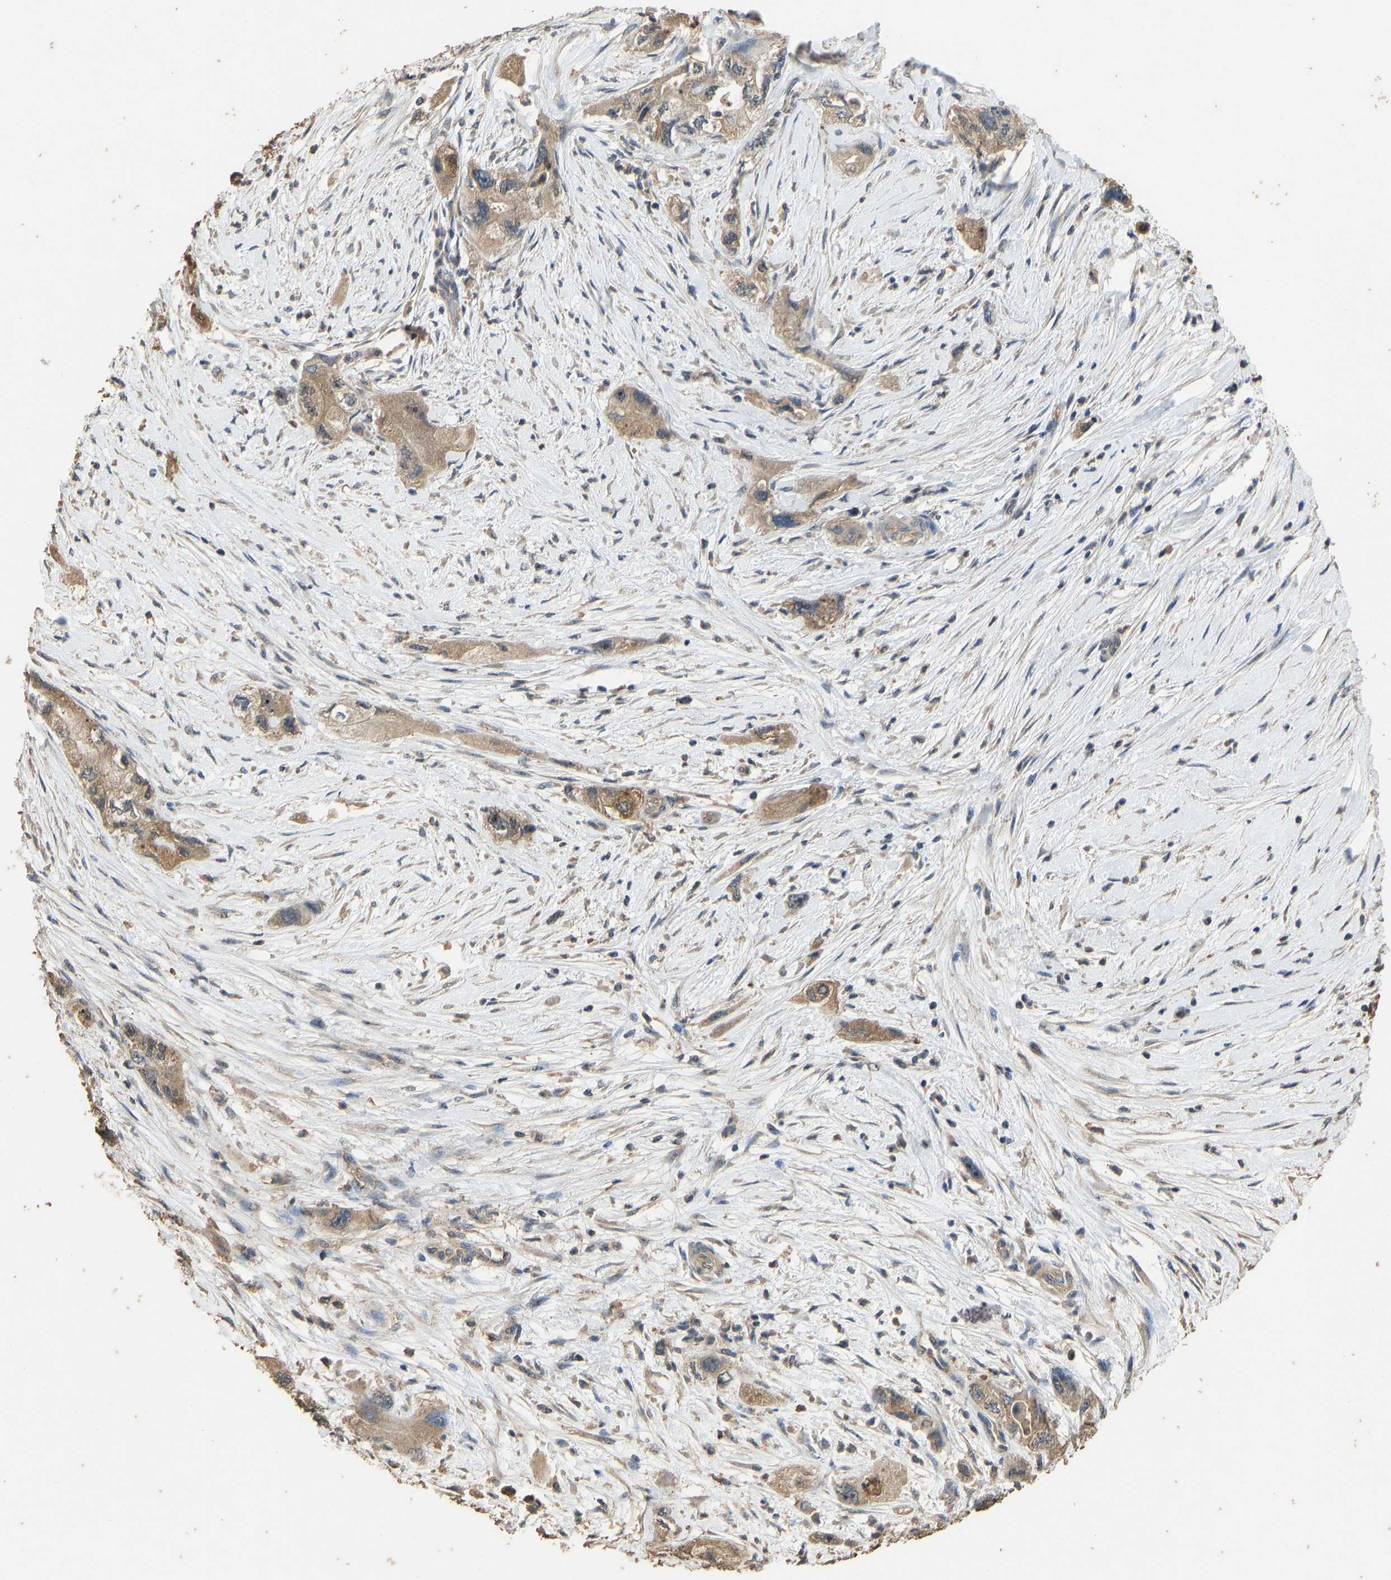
{"staining": {"intensity": "moderate", "quantity": ">75%", "location": "cytoplasmic/membranous"}, "tissue": "pancreatic cancer", "cell_type": "Tumor cells", "image_type": "cancer", "snomed": [{"axis": "morphology", "description": "Adenocarcinoma, NOS"}, {"axis": "topography", "description": "Pancreas"}], "caption": "The photomicrograph reveals a brown stain indicating the presence of a protein in the cytoplasmic/membranous of tumor cells in adenocarcinoma (pancreatic).", "gene": "CIDEC", "patient": {"sex": "female", "age": 73}}